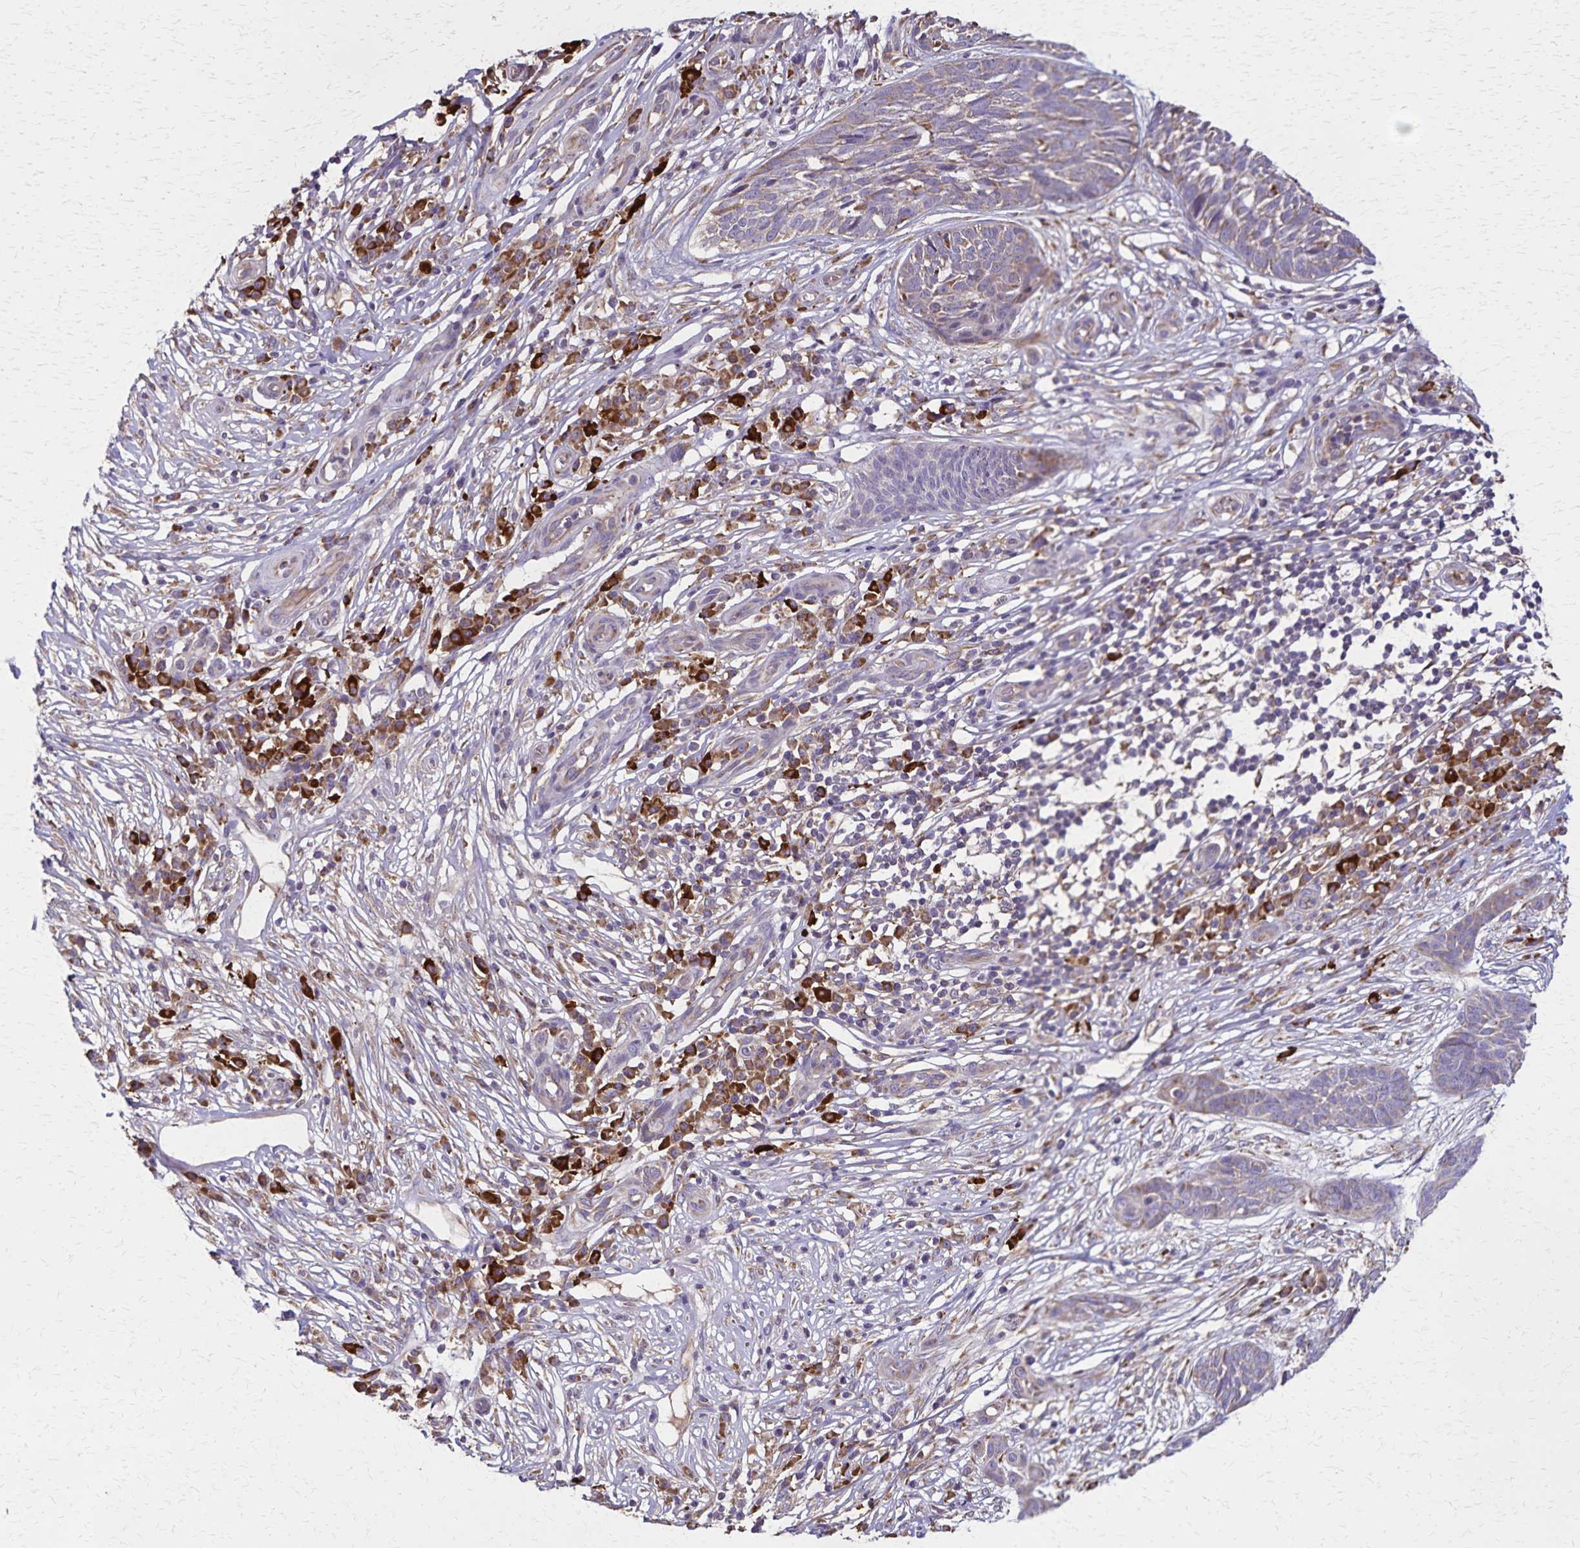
{"staining": {"intensity": "weak", "quantity": "25%-75%", "location": "cytoplasmic/membranous"}, "tissue": "skin cancer", "cell_type": "Tumor cells", "image_type": "cancer", "snomed": [{"axis": "morphology", "description": "Basal cell carcinoma"}, {"axis": "topography", "description": "Skin"}, {"axis": "topography", "description": "Skin, foot"}], "caption": "Immunohistochemical staining of skin cancer displays weak cytoplasmic/membranous protein staining in approximately 25%-75% of tumor cells. (DAB (3,3'-diaminobenzidine) = brown stain, brightfield microscopy at high magnification).", "gene": "RNF10", "patient": {"sex": "female", "age": 86}}